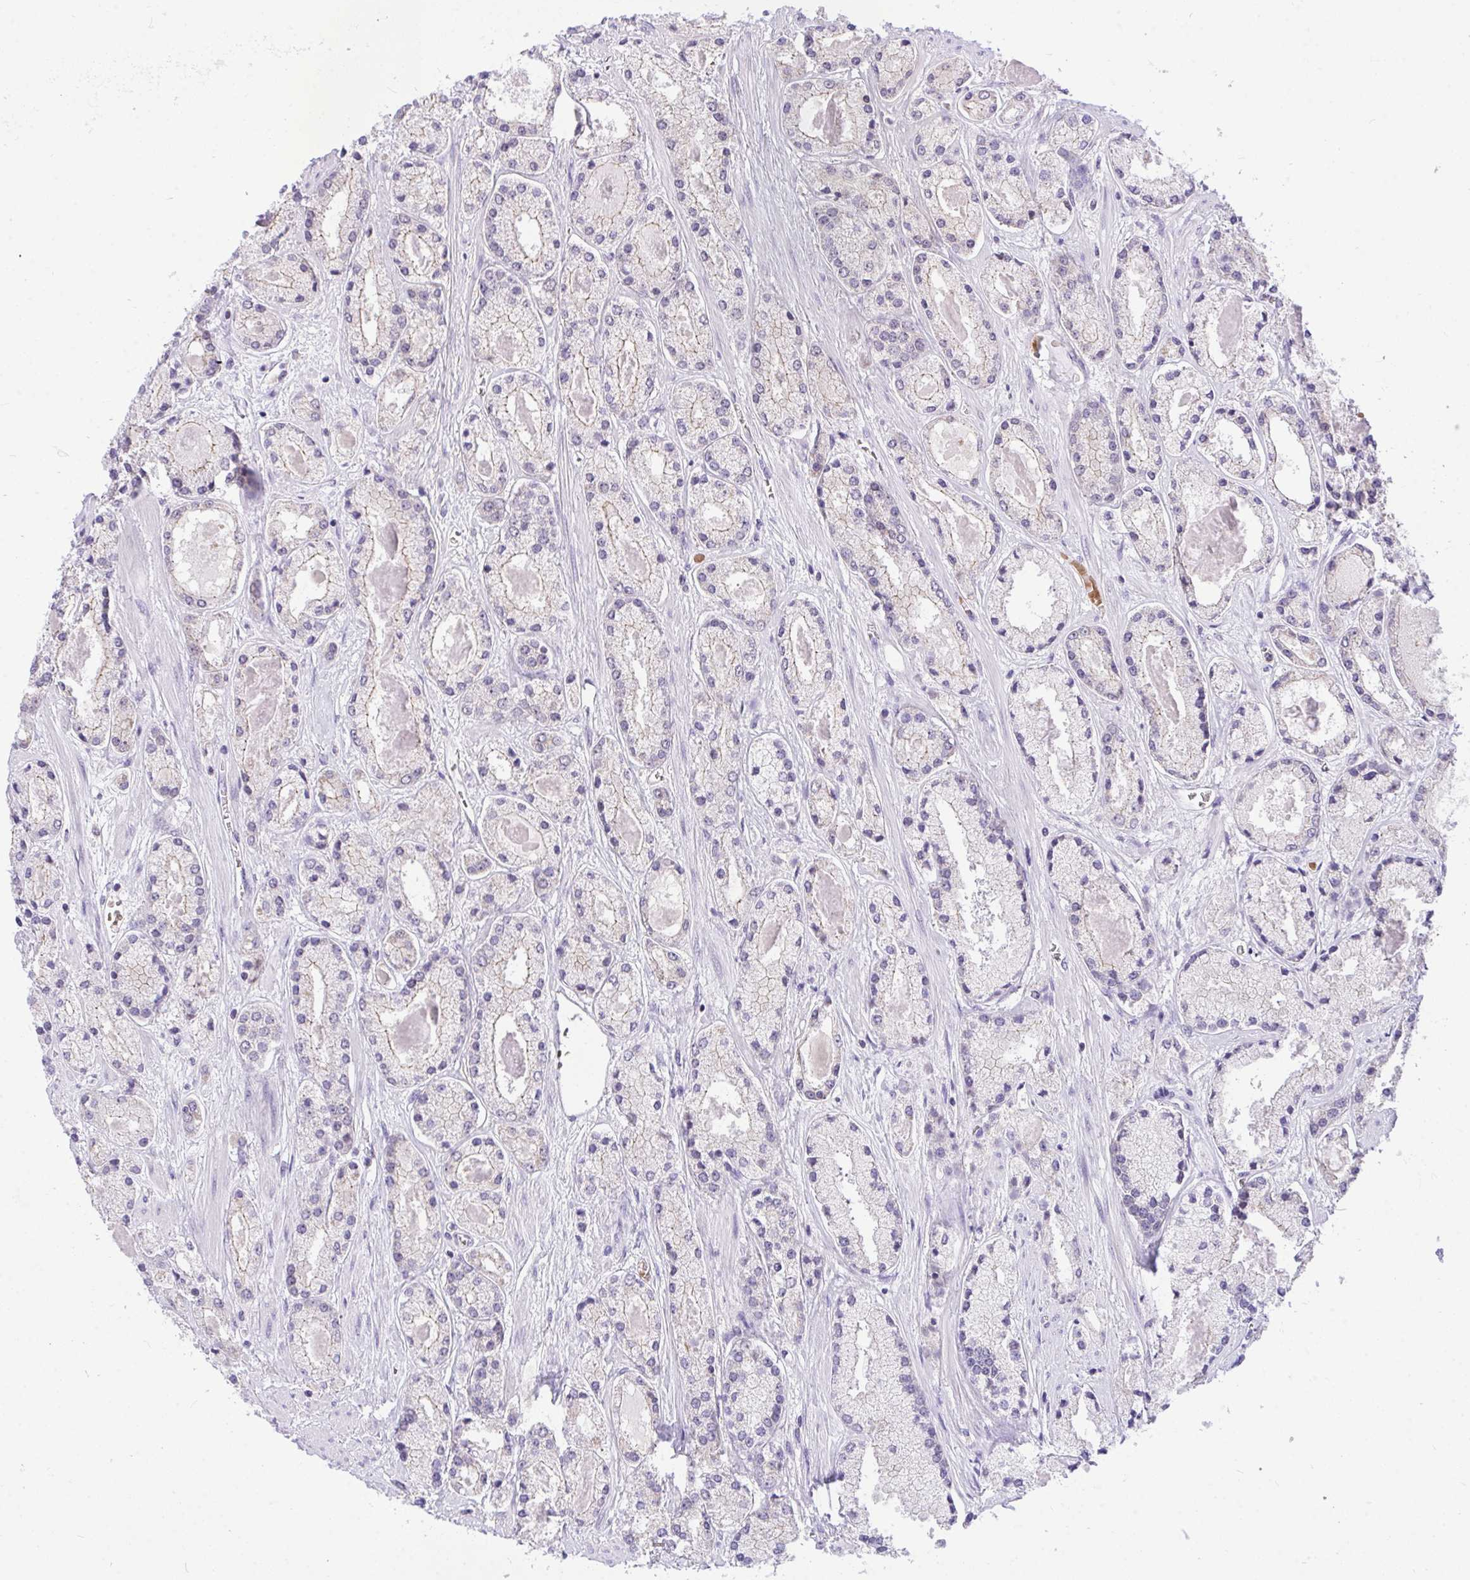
{"staining": {"intensity": "negative", "quantity": "none", "location": "none"}, "tissue": "prostate cancer", "cell_type": "Tumor cells", "image_type": "cancer", "snomed": [{"axis": "morphology", "description": "Adenocarcinoma, High grade"}, {"axis": "topography", "description": "Prostate"}], "caption": "Prostate cancer was stained to show a protein in brown. There is no significant staining in tumor cells. (Immunohistochemistry, brightfield microscopy, high magnification).", "gene": "PPP1CA", "patient": {"sex": "male", "age": 67}}